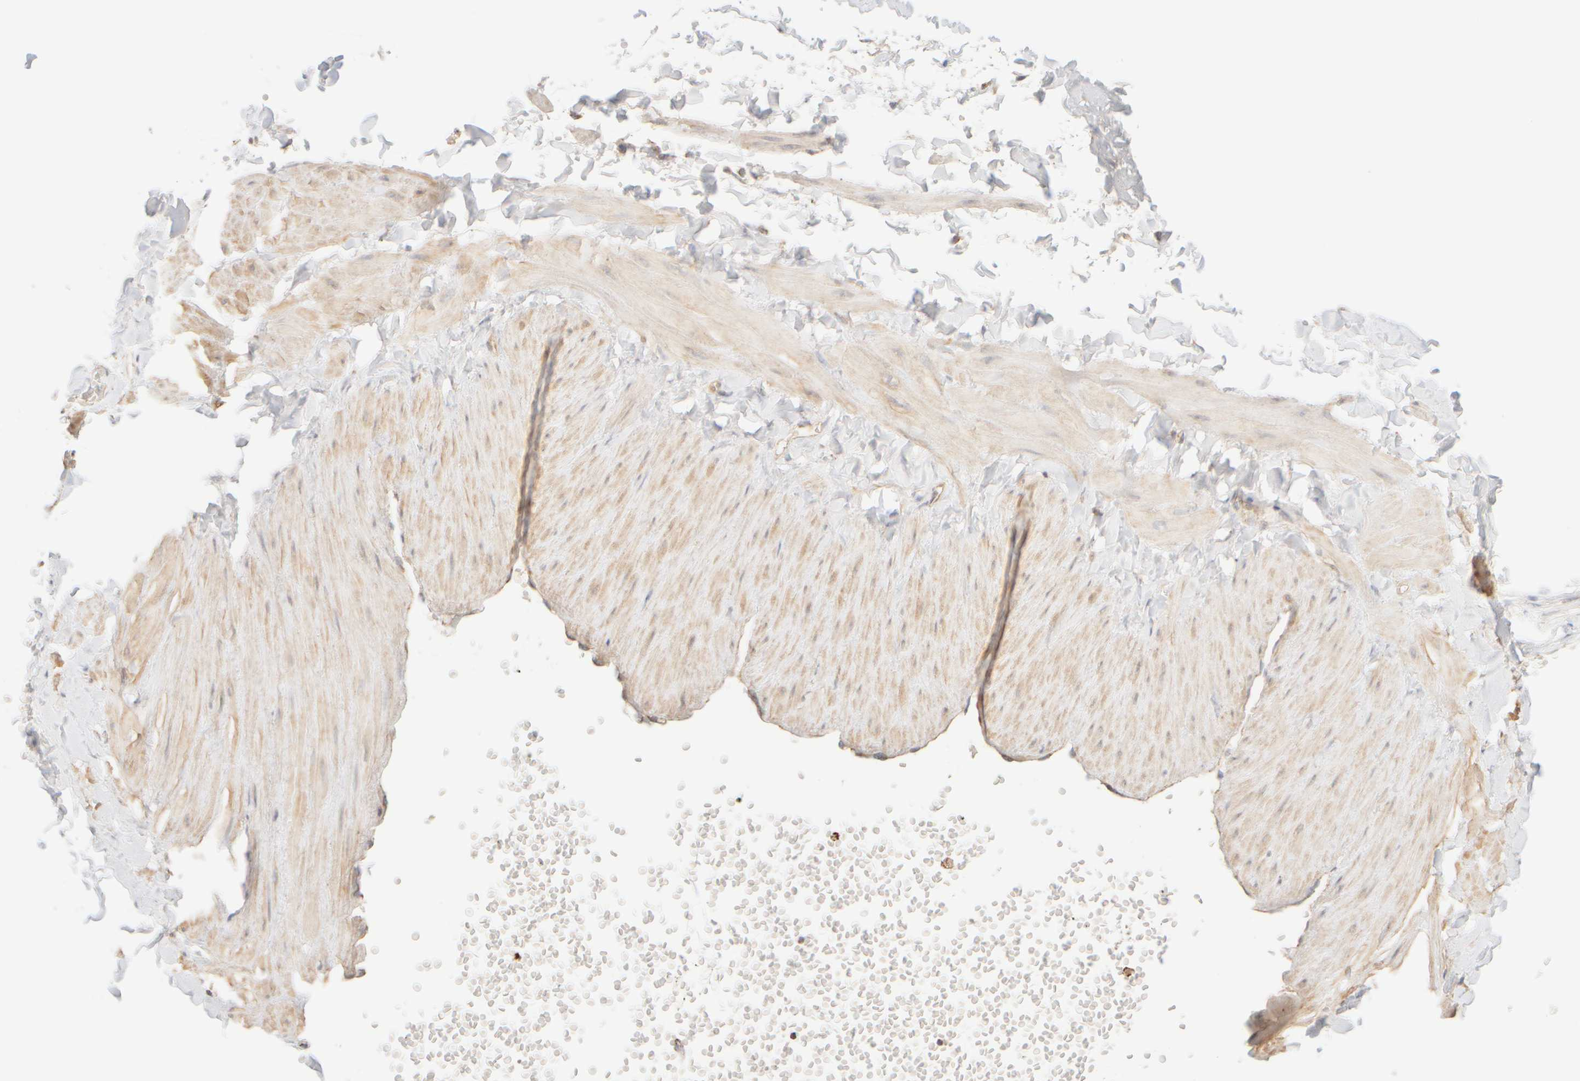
{"staining": {"intensity": "weak", "quantity": ">75%", "location": "cytoplasmic/membranous"}, "tissue": "soft tissue", "cell_type": "Fibroblasts", "image_type": "normal", "snomed": [{"axis": "morphology", "description": "Normal tissue, NOS"}, {"axis": "topography", "description": "Adipose tissue"}, {"axis": "topography", "description": "Vascular tissue"}, {"axis": "topography", "description": "Peripheral nerve tissue"}], "caption": "Protein expression analysis of benign soft tissue shows weak cytoplasmic/membranous positivity in about >75% of fibroblasts.", "gene": "APBB2", "patient": {"sex": "male", "age": 25}}